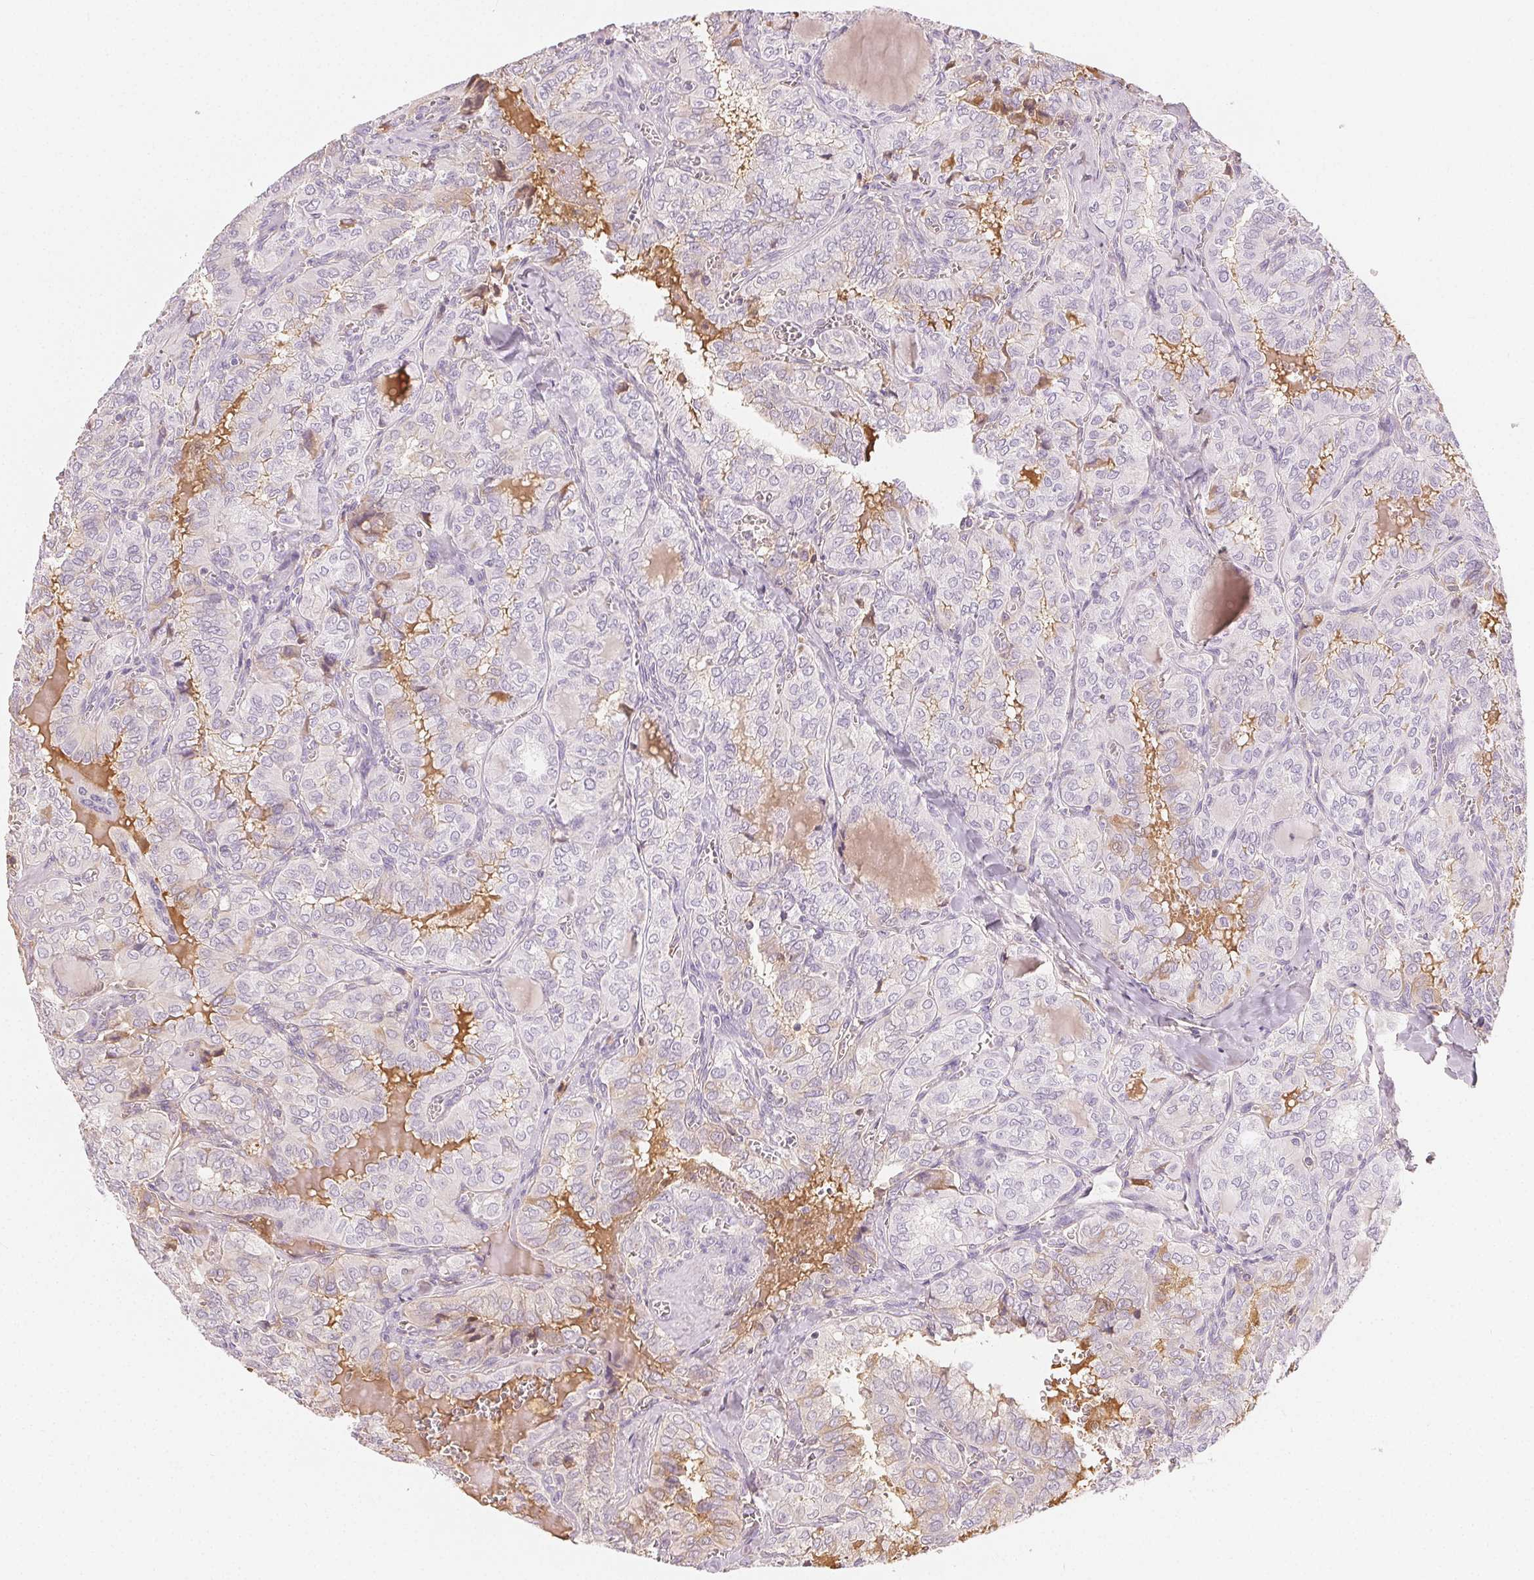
{"staining": {"intensity": "negative", "quantity": "none", "location": "none"}, "tissue": "thyroid cancer", "cell_type": "Tumor cells", "image_type": "cancer", "snomed": [{"axis": "morphology", "description": "Papillary adenocarcinoma, NOS"}, {"axis": "topography", "description": "Thyroid gland"}], "caption": "Thyroid cancer was stained to show a protein in brown. There is no significant positivity in tumor cells.", "gene": "AFM", "patient": {"sex": "female", "age": 41}}